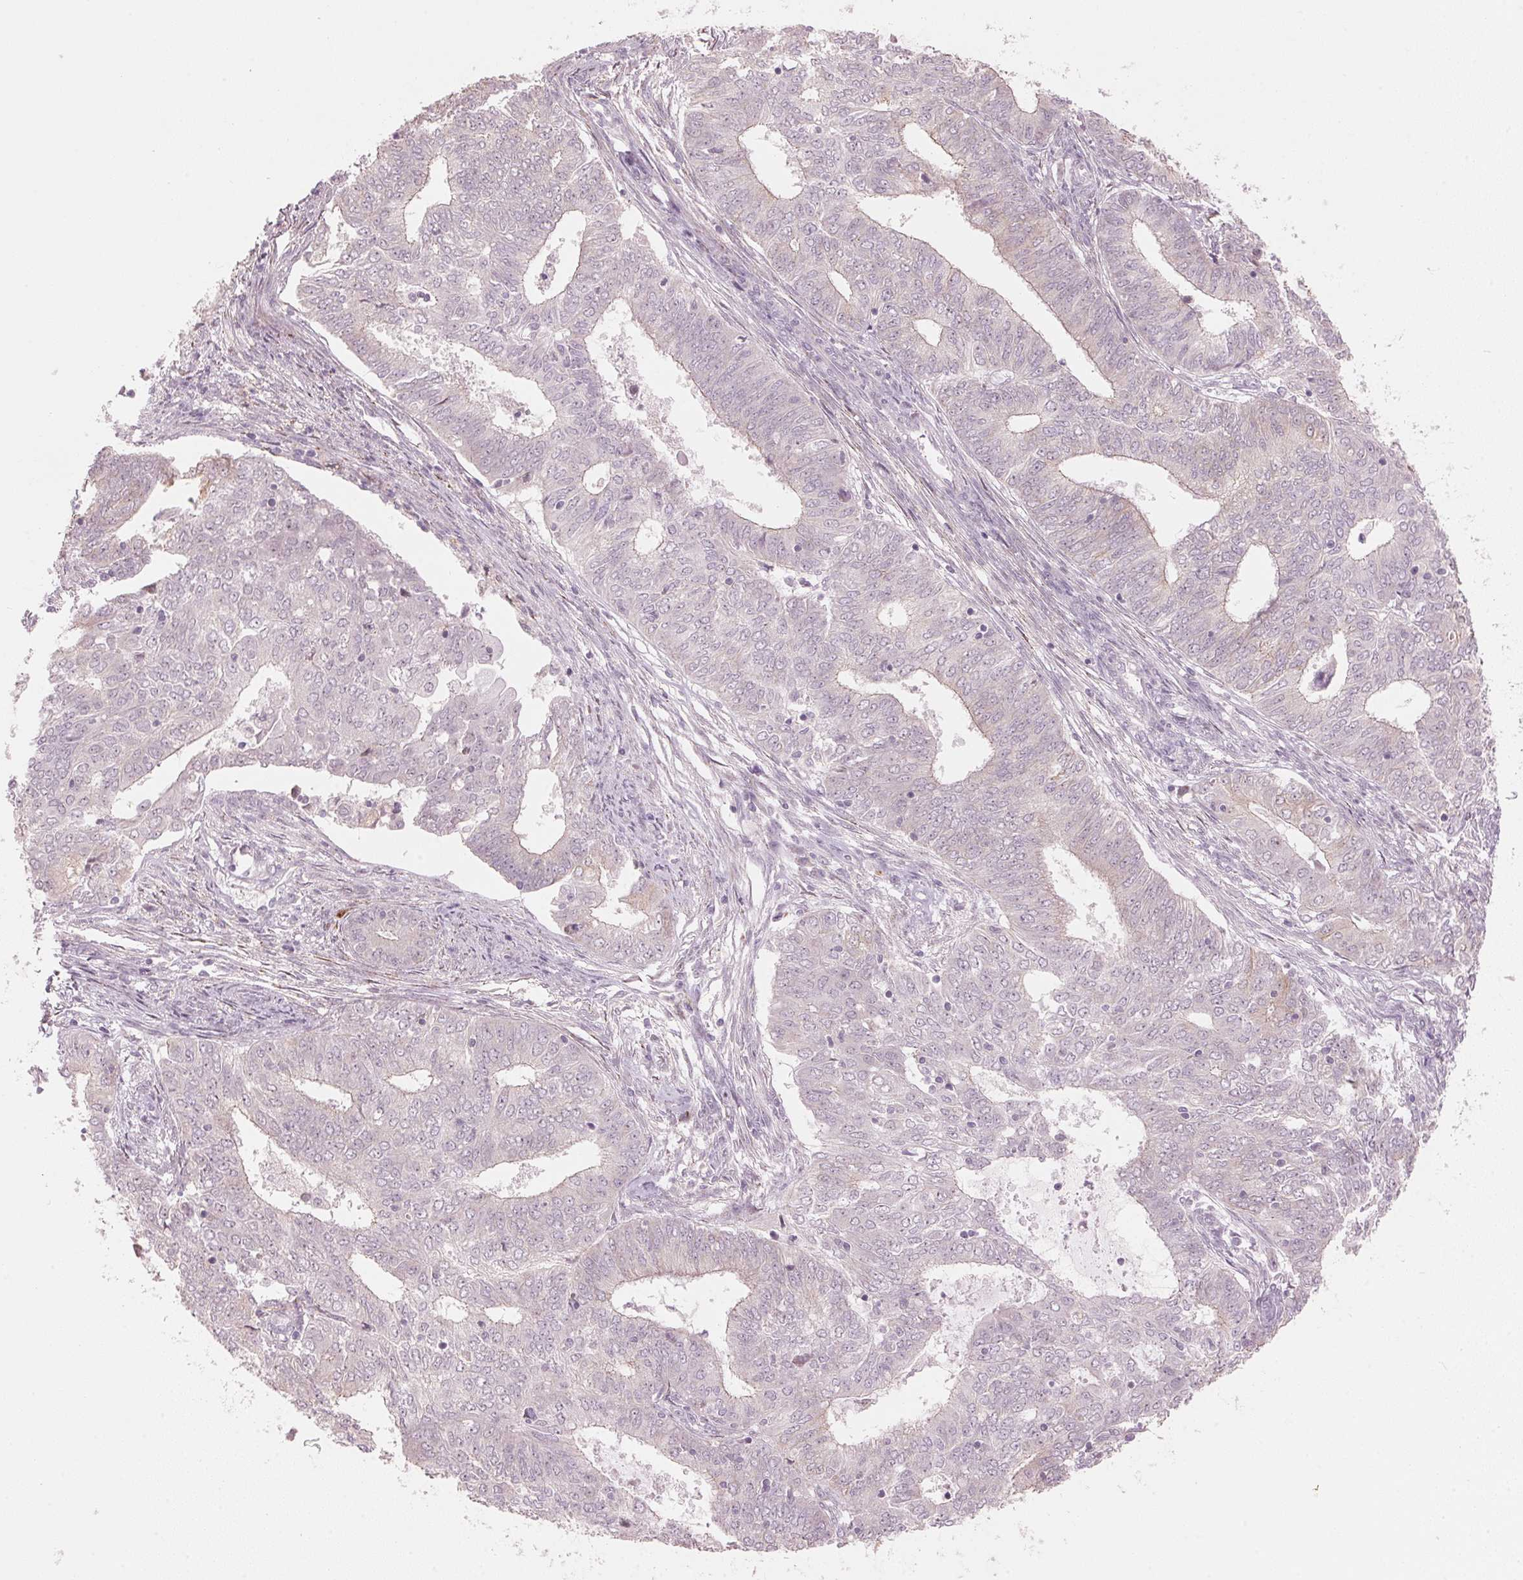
{"staining": {"intensity": "weak", "quantity": "<25%", "location": "cytoplasmic/membranous"}, "tissue": "endometrial cancer", "cell_type": "Tumor cells", "image_type": "cancer", "snomed": [{"axis": "morphology", "description": "Adenocarcinoma, NOS"}, {"axis": "topography", "description": "Endometrium"}], "caption": "Endometrial cancer (adenocarcinoma) was stained to show a protein in brown. There is no significant staining in tumor cells. Brightfield microscopy of immunohistochemistry (IHC) stained with DAB (brown) and hematoxylin (blue), captured at high magnification.", "gene": "TMED6", "patient": {"sex": "female", "age": 62}}